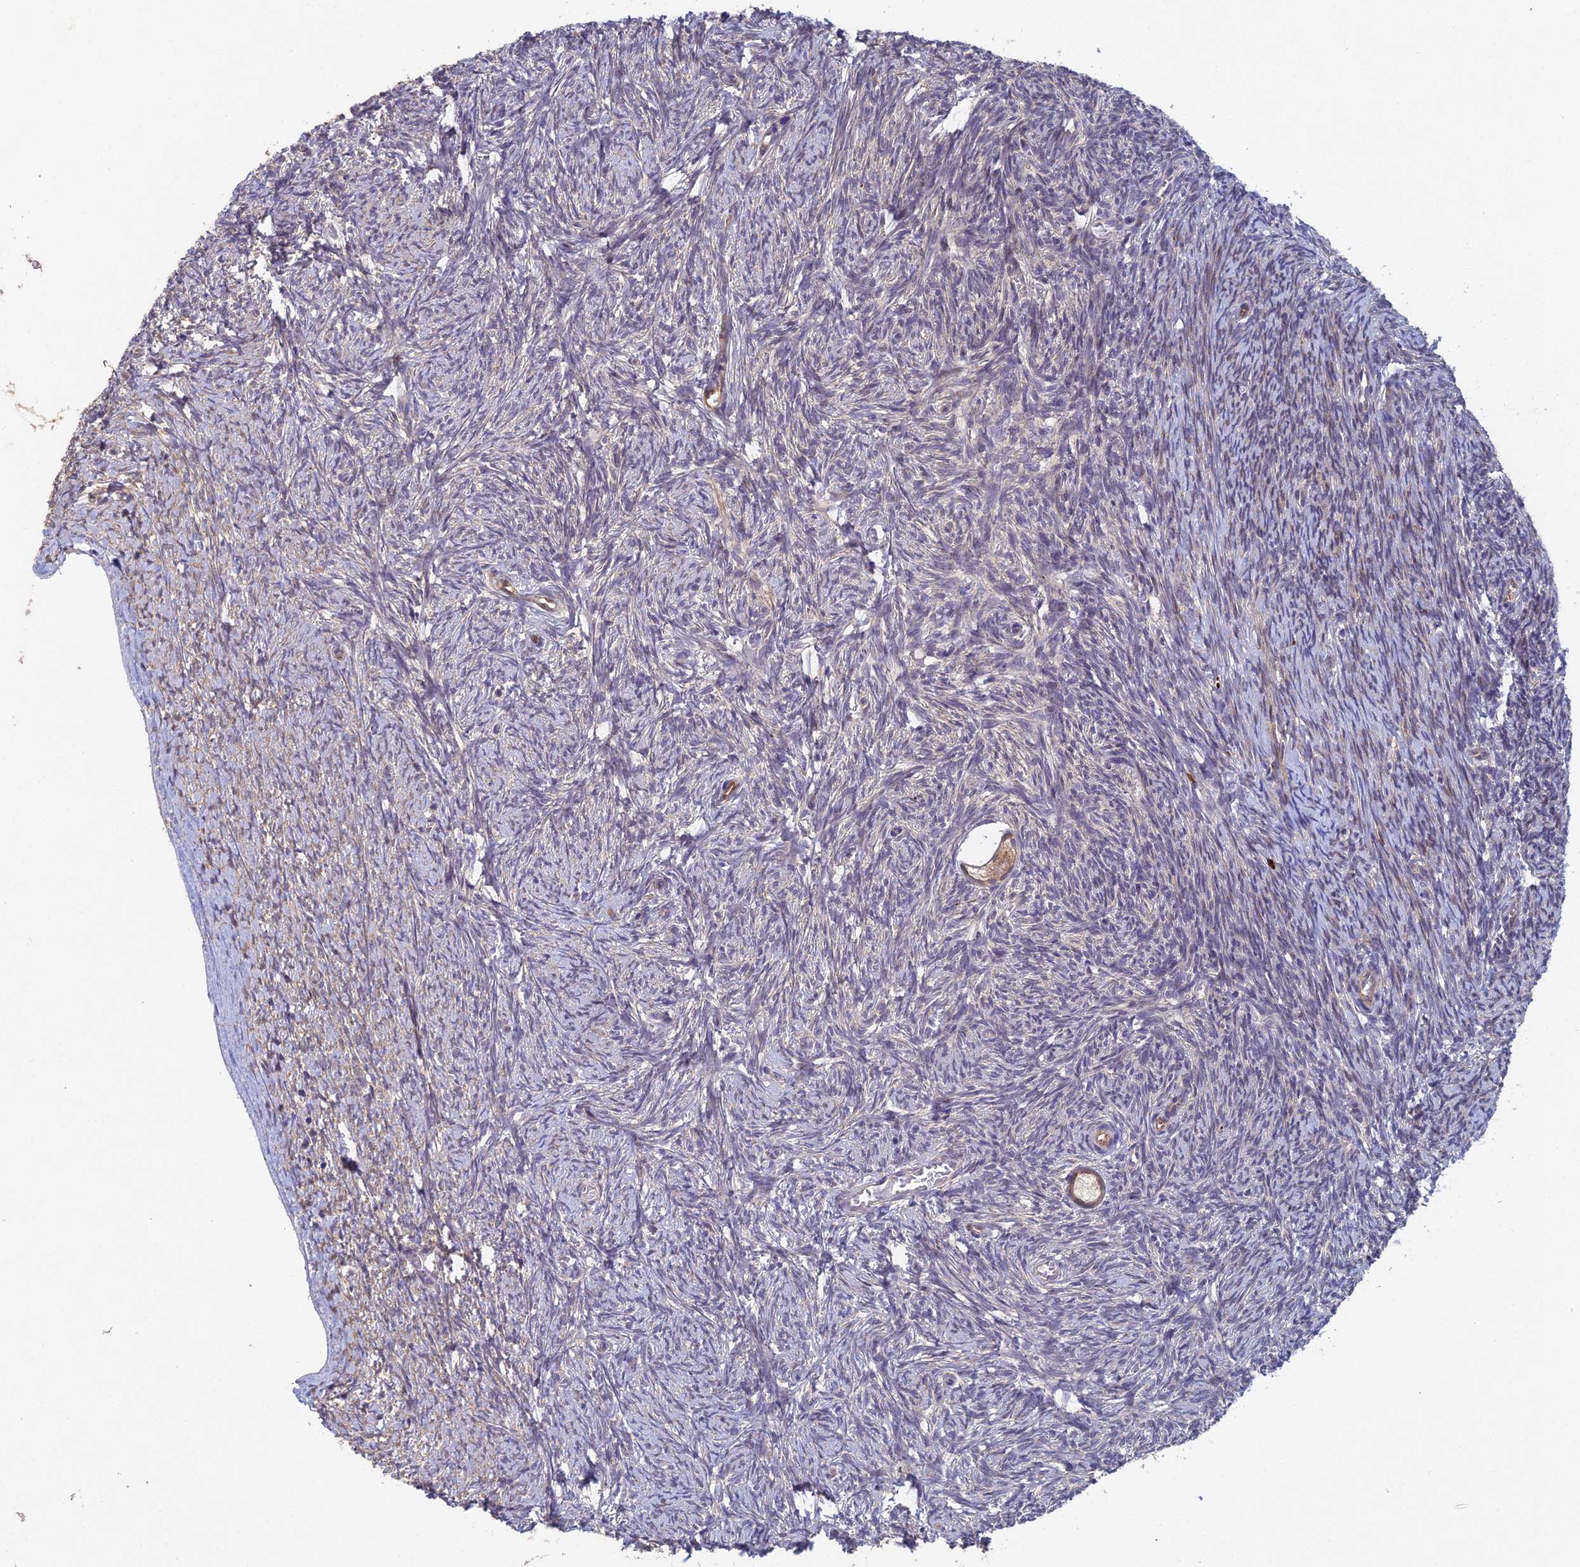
{"staining": {"intensity": "weak", "quantity": ">75%", "location": "cytoplasmic/membranous"}, "tissue": "ovary", "cell_type": "Follicle cells", "image_type": "normal", "snomed": [{"axis": "morphology", "description": "Normal tissue, NOS"}, {"axis": "topography", "description": "Ovary"}], "caption": "The histopathology image reveals staining of benign ovary, revealing weak cytoplasmic/membranous protein positivity (brown color) within follicle cells.", "gene": "NSMCE1", "patient": {"sex": "female", "age": 44}}